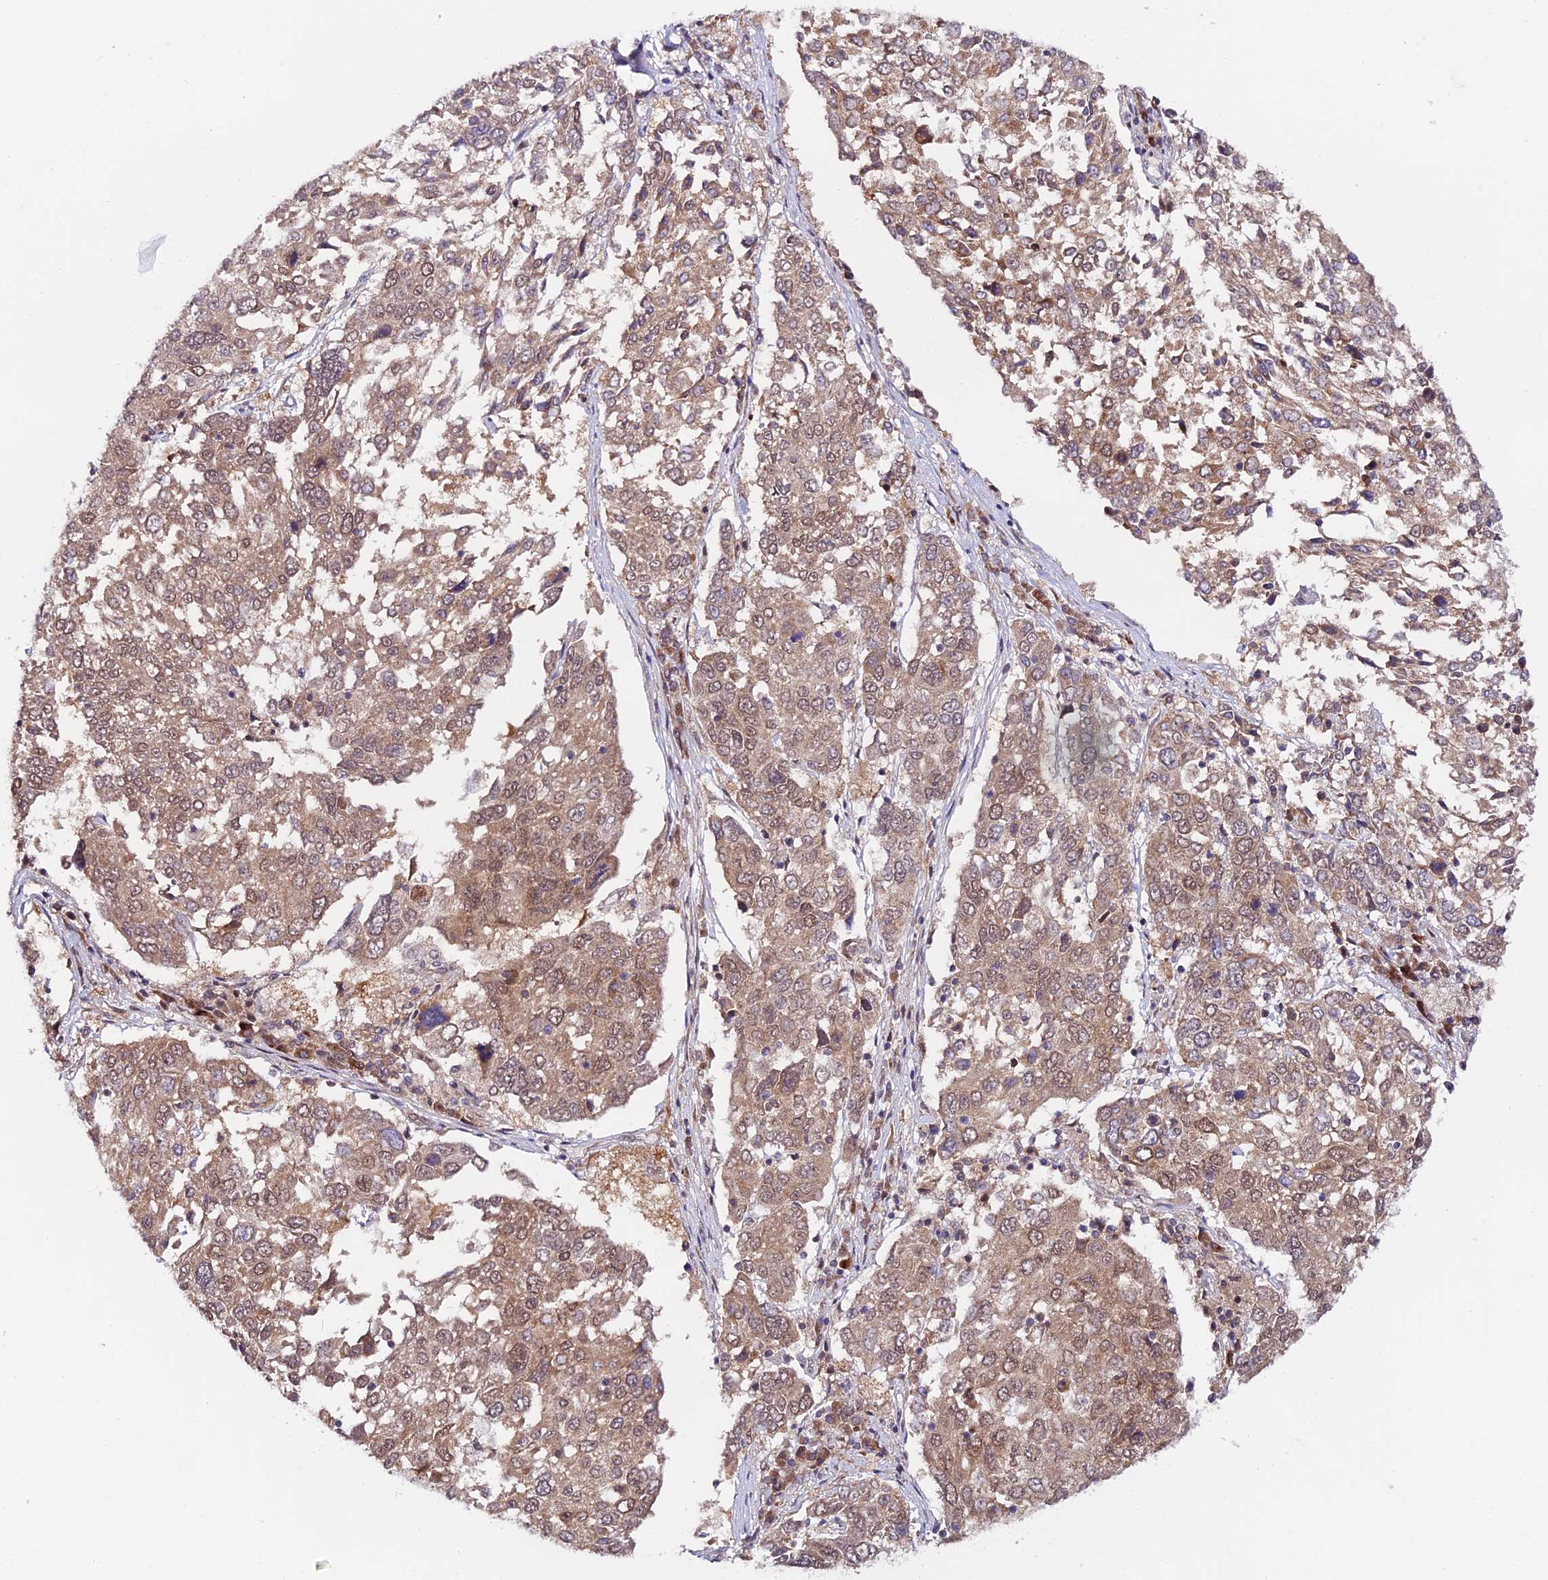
{"staining": {"intensity": "weak", "quantity": ">75%", "location": "cytoplasmic/membranous,nuclear"}, "tissue": "lung cancer", "cell_type": "Tumor cells", "image_type": "cancer", "snomed": [{"axis": "morphology", "description": "Squamous cell carcinoma, NOS"}, {"axis": "topography", "description": "Lung"}], "caption": "Tumor cells demonstrate weak cytoplasmic/membranous and nuclear positivity in approximately >75% of cells in lung cancer (squamous cell carcinoma).", "gene": "TRIM40", "patient": {"sex": "male", "age": 65}}